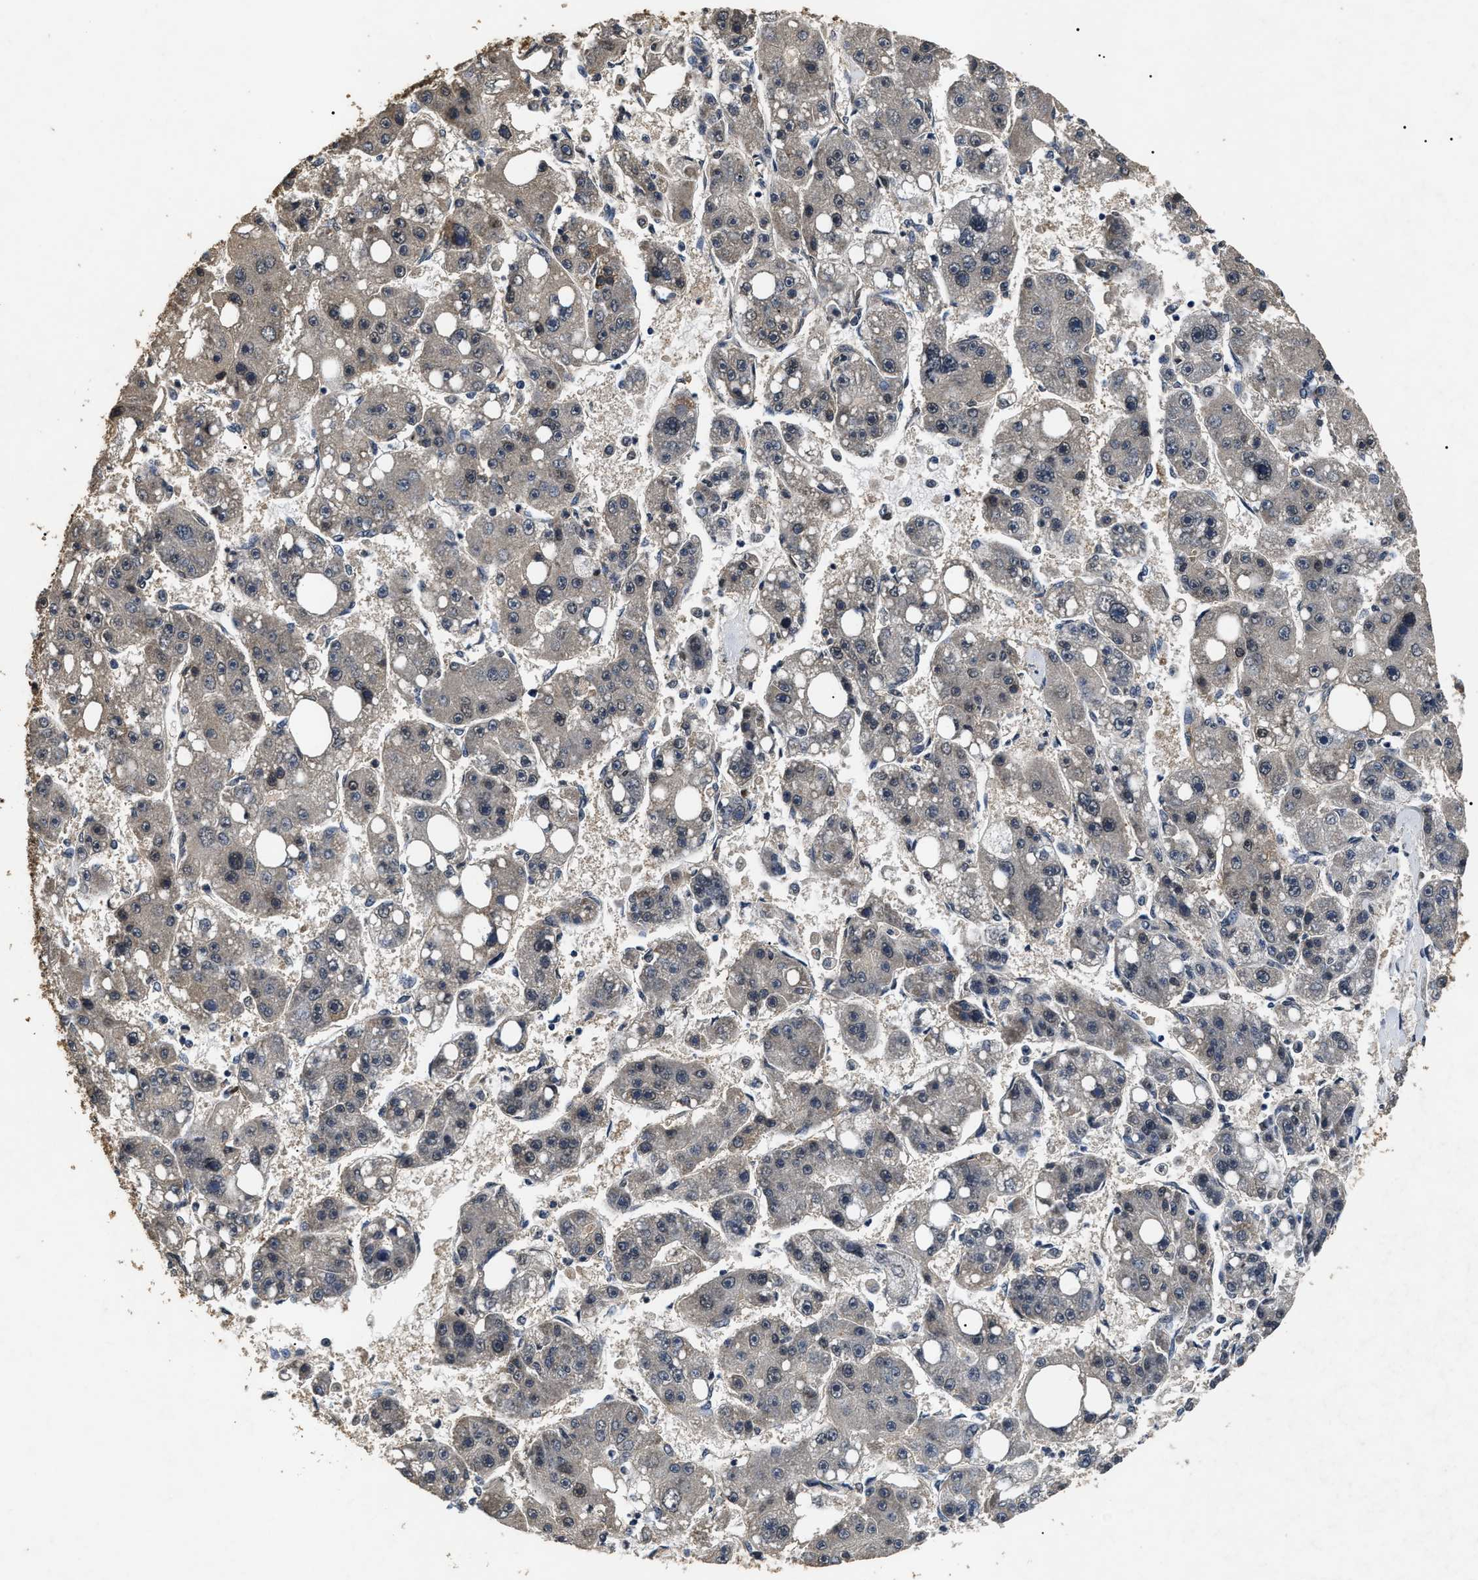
{"staining": {"intensity": "negative", "quantity": "none", "location": "none"}, "tissue": "liver cancer", "cell_type": "Tumor cells", "image_type": "cancer", "snomed": [{"axis": "morphology", "description": "Carcinoma, Hepatocellular, NOS"}, {"axis": "topography", "description": "Liver"}], "caption": "High power microscopy histopathology image of an IHC image of liver cancer, revealing no significant expression in tumor cells.", "gene": "ANP32E", "patient": {"sex": "female", "age": 61}}